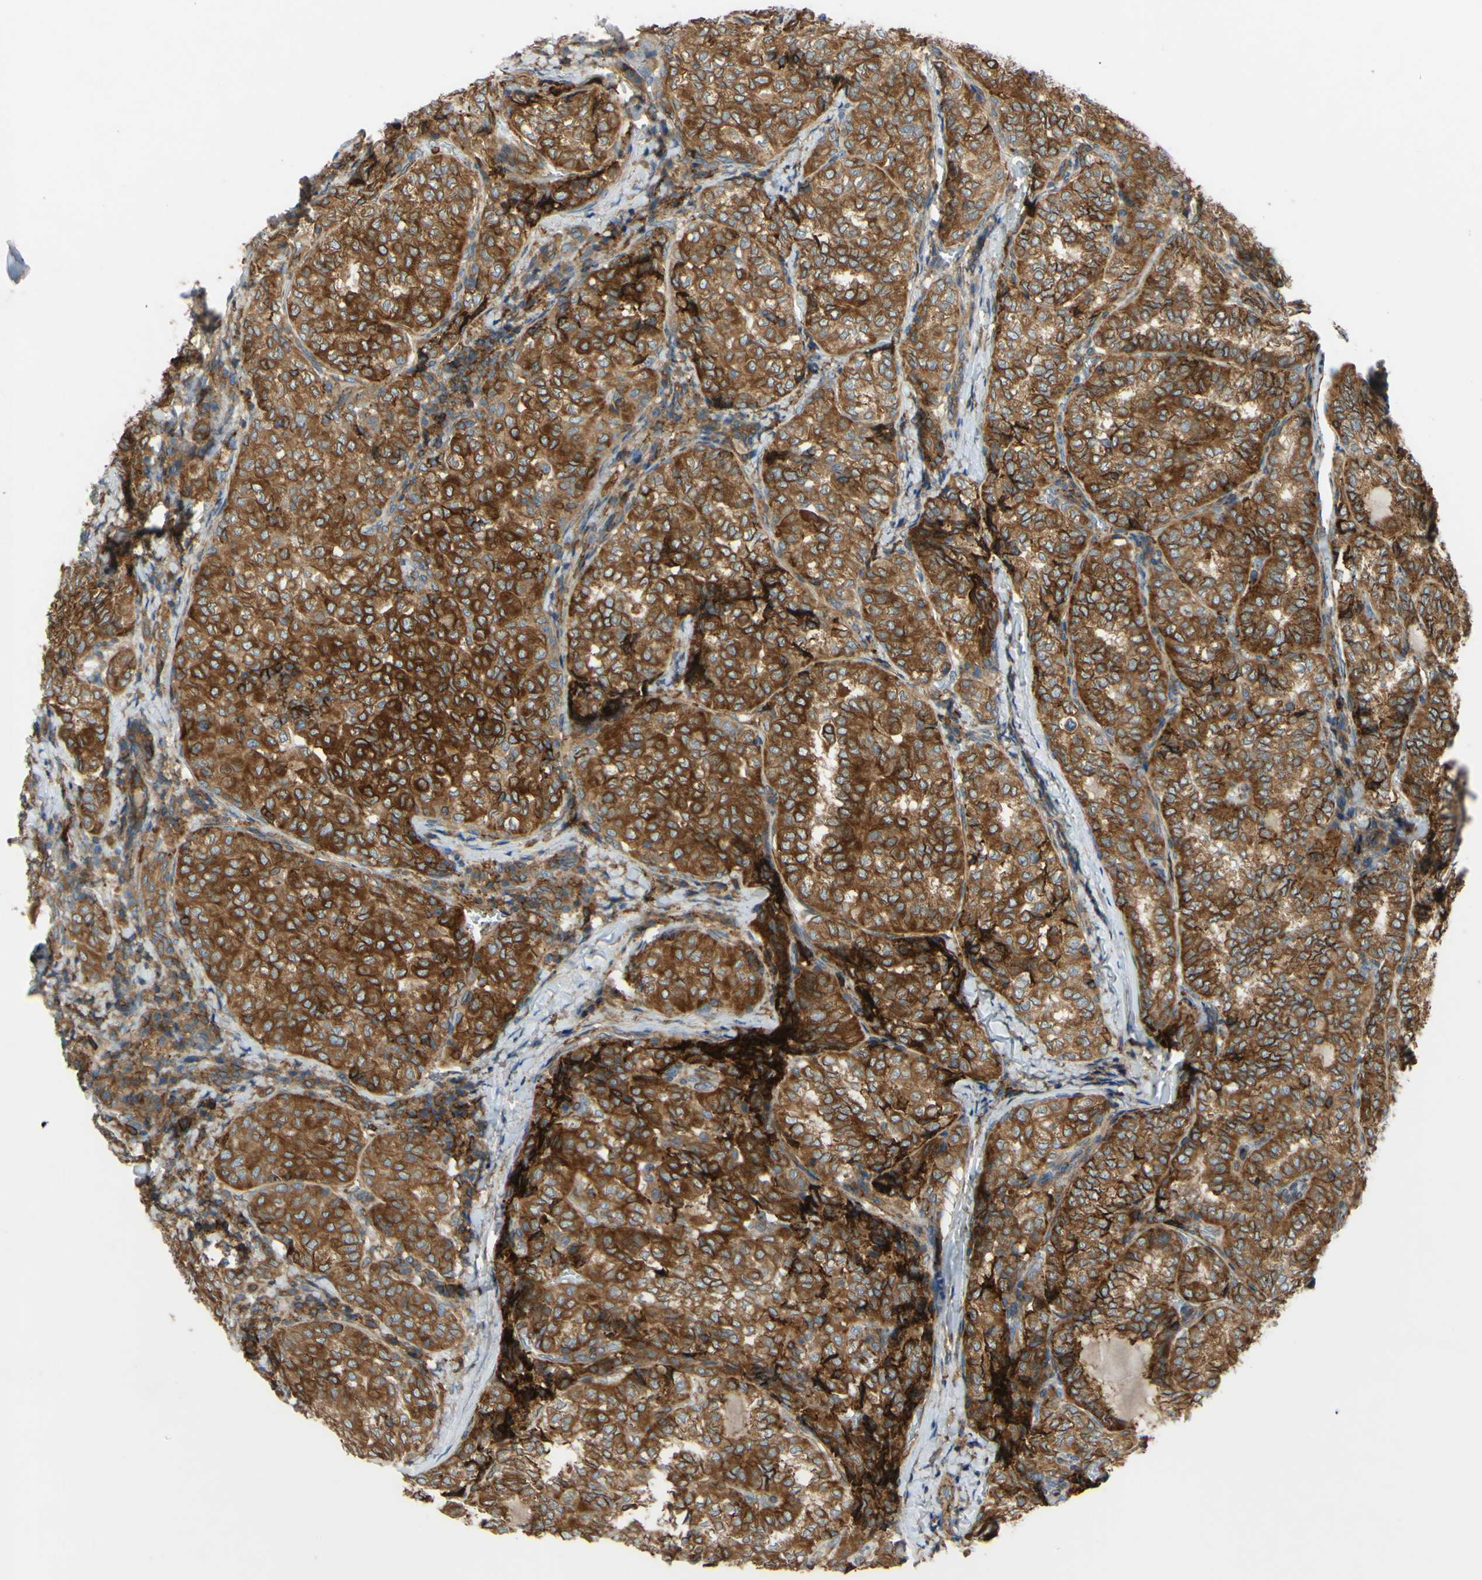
{"staining": {"intensity": "strong", "quantity": ">75%", "location": "cytoplasmic/membranous"}, "tissue": "thyroid cancer", "cell_type": "Tumor cells", "image_type": "cancer", "snomed": [{"axis": "morphology", "description": "Normal tissue, NOS"}, {"axis": "morphology", "description": "Papillary adenocarcinoma, NOS"}, {"axis": "topography", "description": "Thyroid gland"}], "caption": "About >75% of tumor cells in thyroid cancer demonstrate strong cytoplasmic/membranous protein positivity as visualized by brown immunohistochemical staining.", "gene": "POR", "patient": {"sex": "female", "age": 30}}